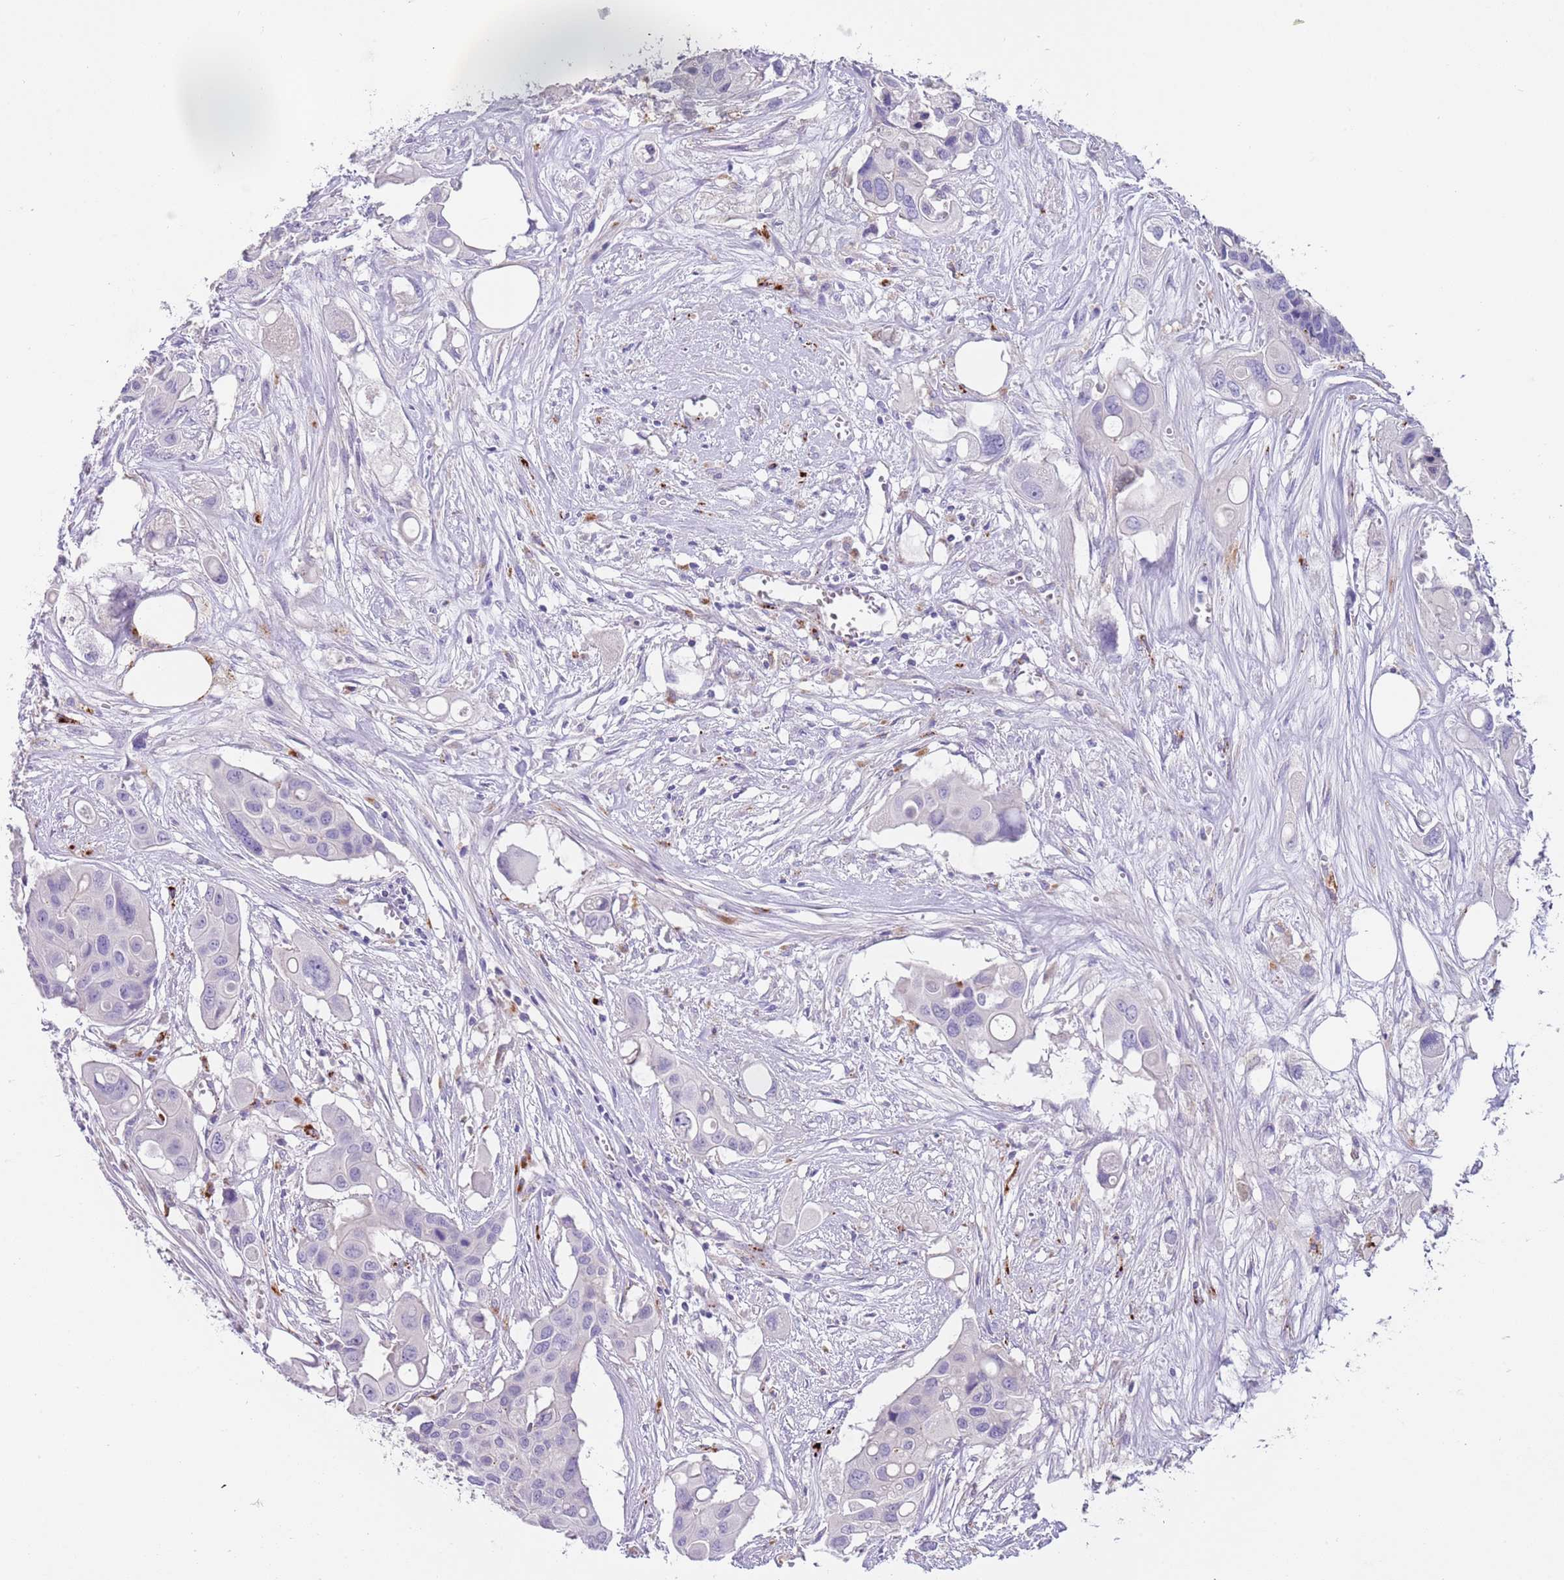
{"staining": {"intensity": "negative", "quantity": "none", "location": "none"}, "tissue": "colorectal cancer", "cell_type": "Tumor cells", "image_type": "cancer", "snomed": [{"axis": "morphology", "description": "Adenocarcinoma, NOS"}, {"axis": "topography", "description": "Colon"}], "caption": "Tumor cells show no significant positivity in colorectal cancer (adenocarcinoma). (DAB (3,3'-diaminobenzidine) immunohistochemistry with hematoxylin counter stain).", "gene": "LRRN3", "patient": {"sex": "male", "age": 77}}